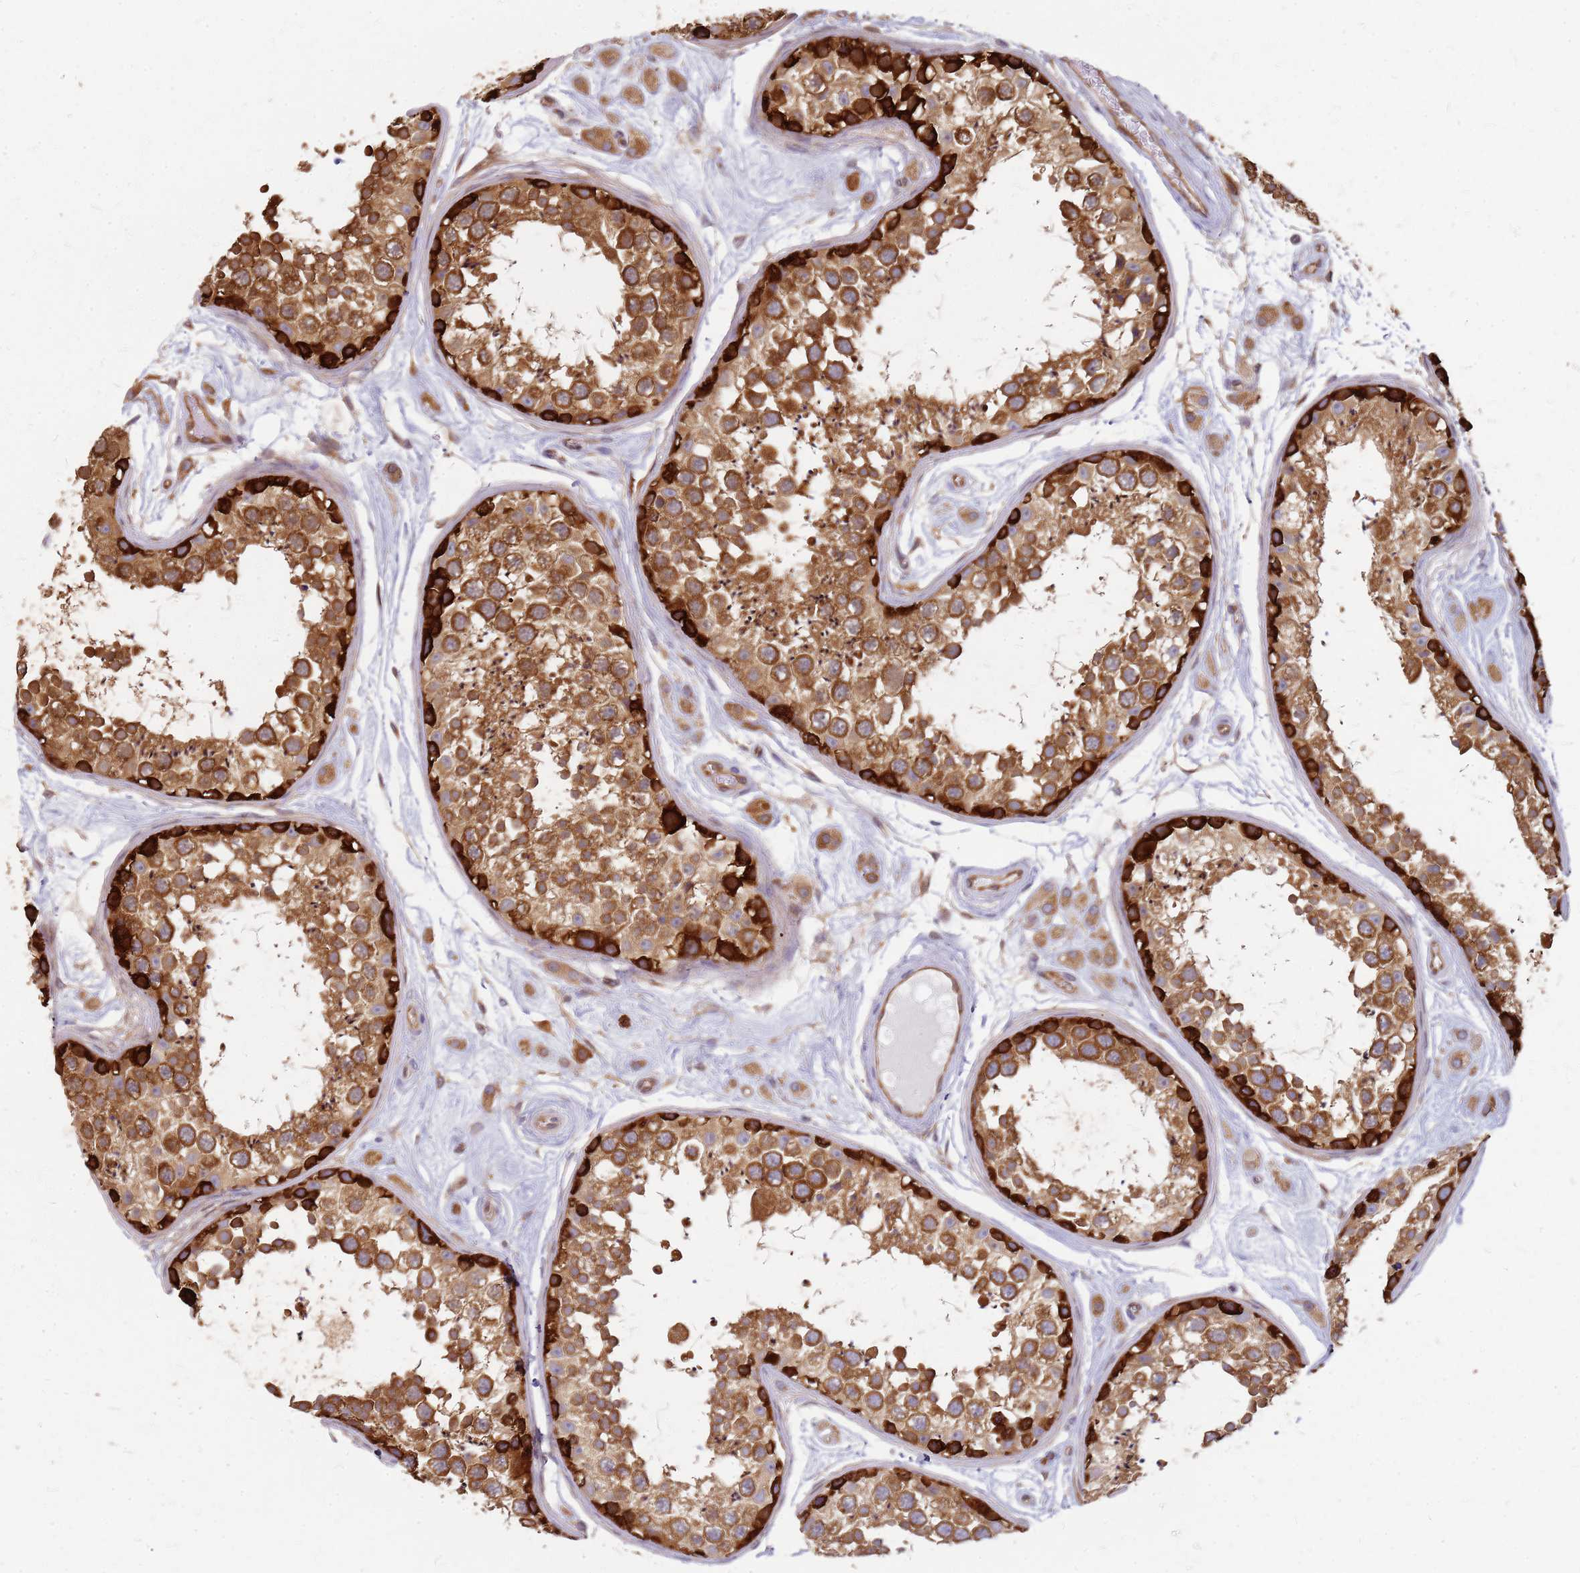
{"staining": {"intensity": "strong", "quantity": ">75%", "location": "cytoplasmic/membranous"}, "tissue": "testis", "cell_type": "Cells in seminiferous ducts", "image_type": "normal", "snomed": [{"axis": "morphology", "description": "Normal tissue, NOS"}, {"axis": "topography", "description": "Testis"}], "caption": "Immunohistochemical staining of benign testis exhibits strong cytoplasmic/membranous protein expression in about >75% of cells in seminiferous ducts.", "gene": "HDX", "patient": {"sex": "male", "age": 25}}